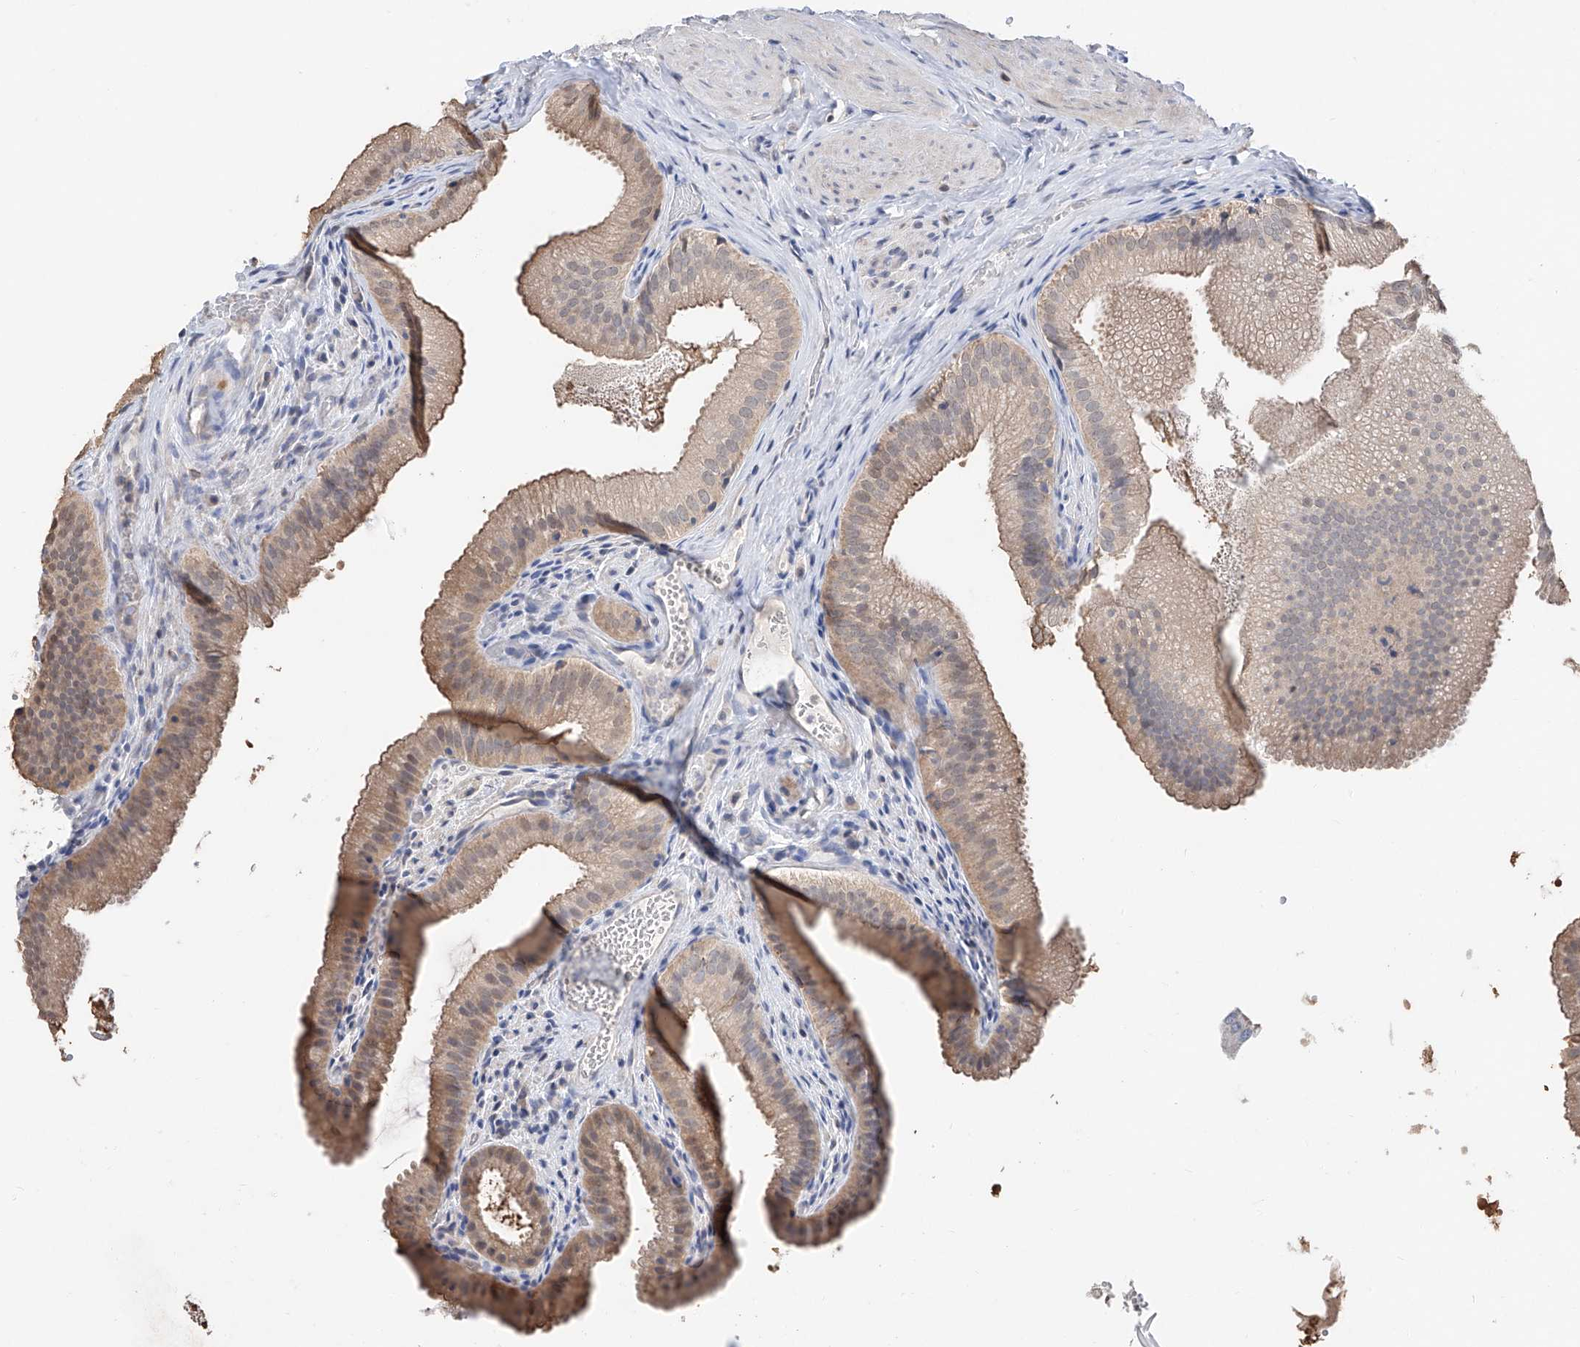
{"staining": {"intensity": "moderate", "quantity": ">75%", "location": "cytoplasmic/membranous"}, "tissue": "gallbladder", "cell_type": "Glandular cells", "image_type": "normal", "snomed": [{"axis": "morphology", "description": "Normal tissue, NOS"}, {"axis": "topography", "description": "Gallbladder"}], "caption": "Moderate cytoplasmic/membranous staining is seen in approximately >75% of glandular cells in benign gallbladder.", "gene": "FUCA2", "patient": {"sex": "female", "age": 30}}